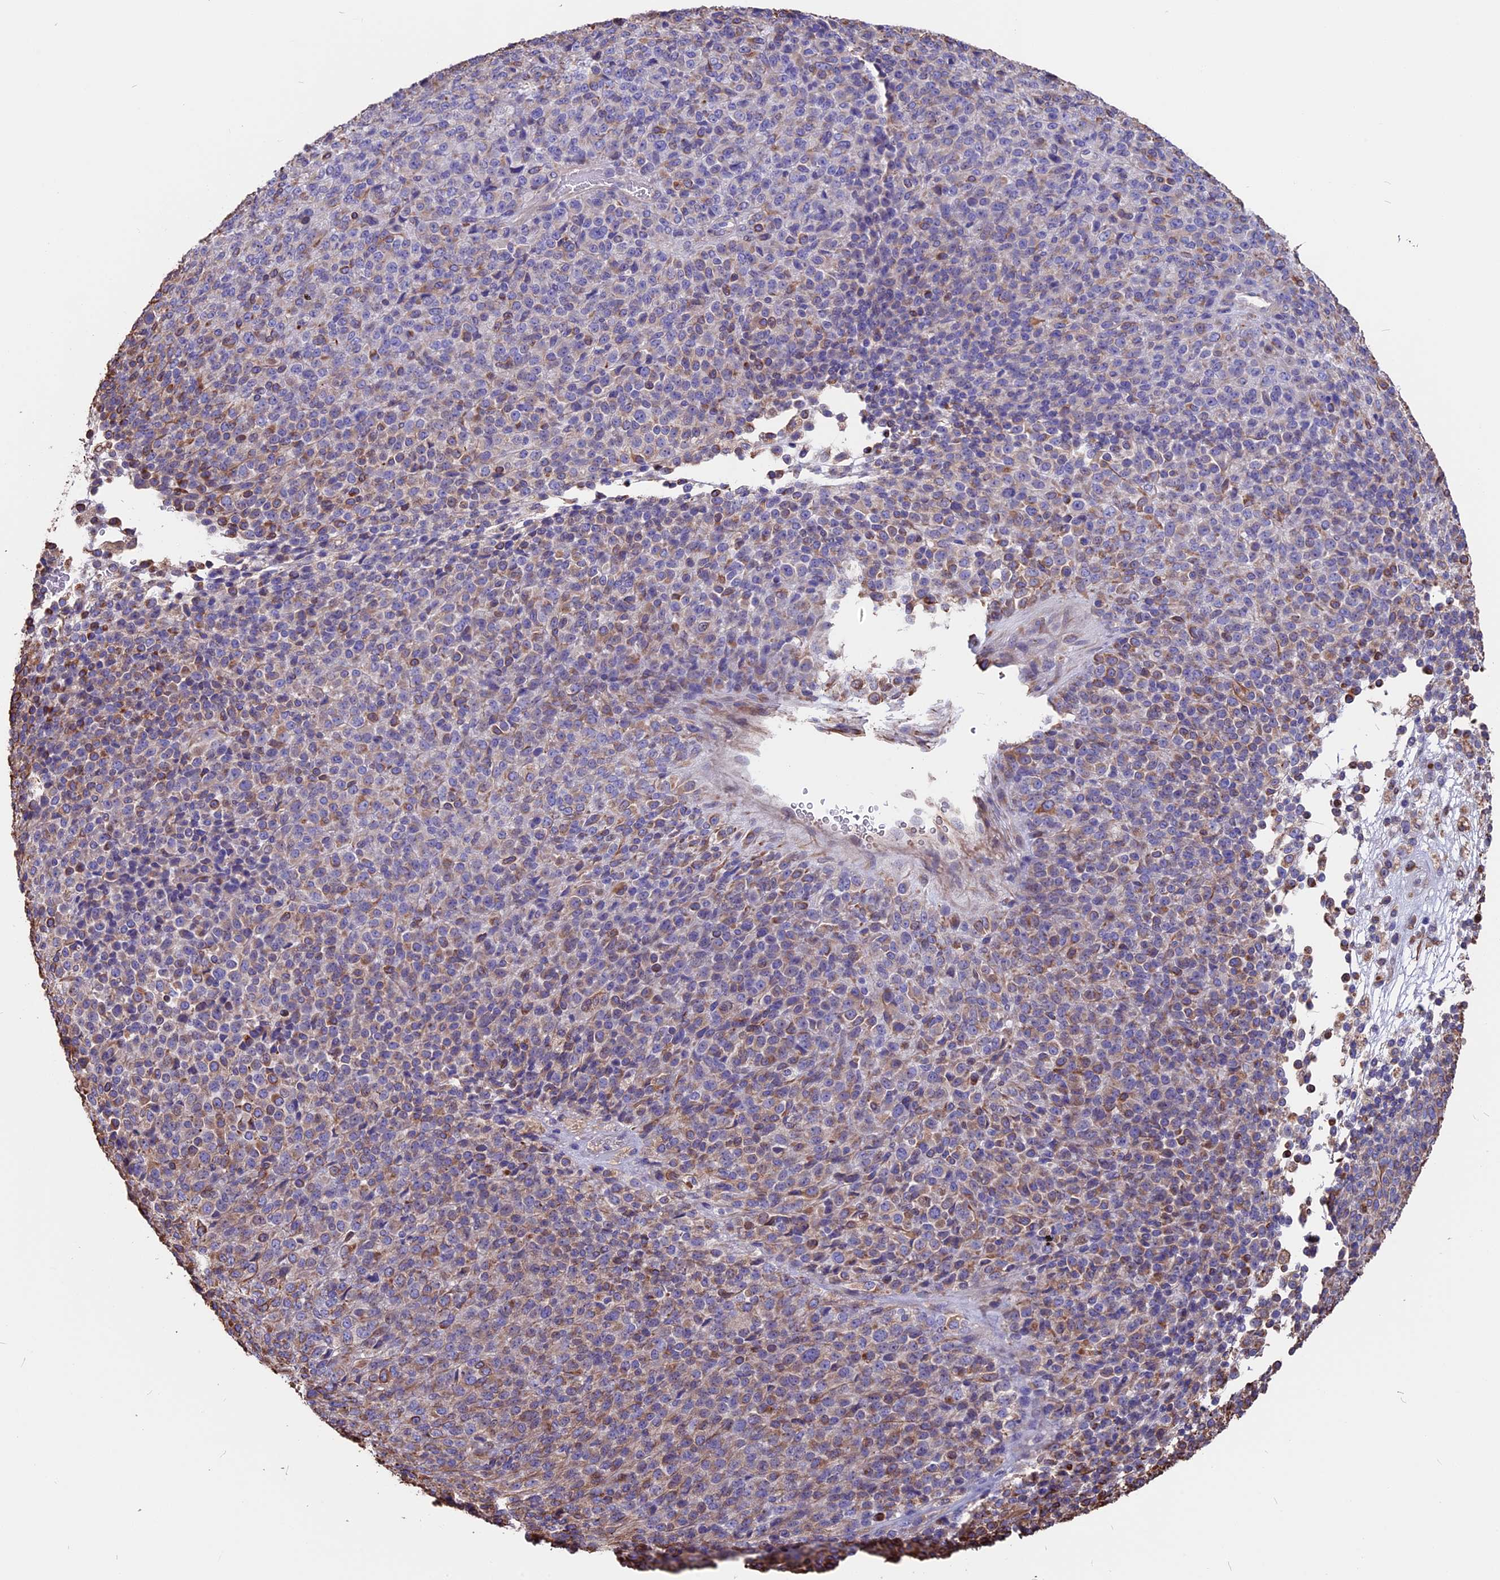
{"staining": {"intensity": "negative", "quantity": "none", "location": "none"}, "tissue": "melanoma", "cell_type": "Tumor cells", "image_type": "cancer", "snomed": [{"axis": "morphology", "description": "Malignant melanoma, Metastatic site"}, {"axis": "topography", "description": "Brain"}], "caption": "IHC image of neoplastic tissue: melanoma stained with DAB (3,3'-diaminobenzidine) displays no significant protein expression in tumor cells. (Stains: DAB (3,3'-diaminobenzidine) IHC with hematoxylin counter stain, Microscopy: brightfield microscopy at high magnification).", "gene": "SEH1L", "patient": {"sex": "female", "age": 56}}